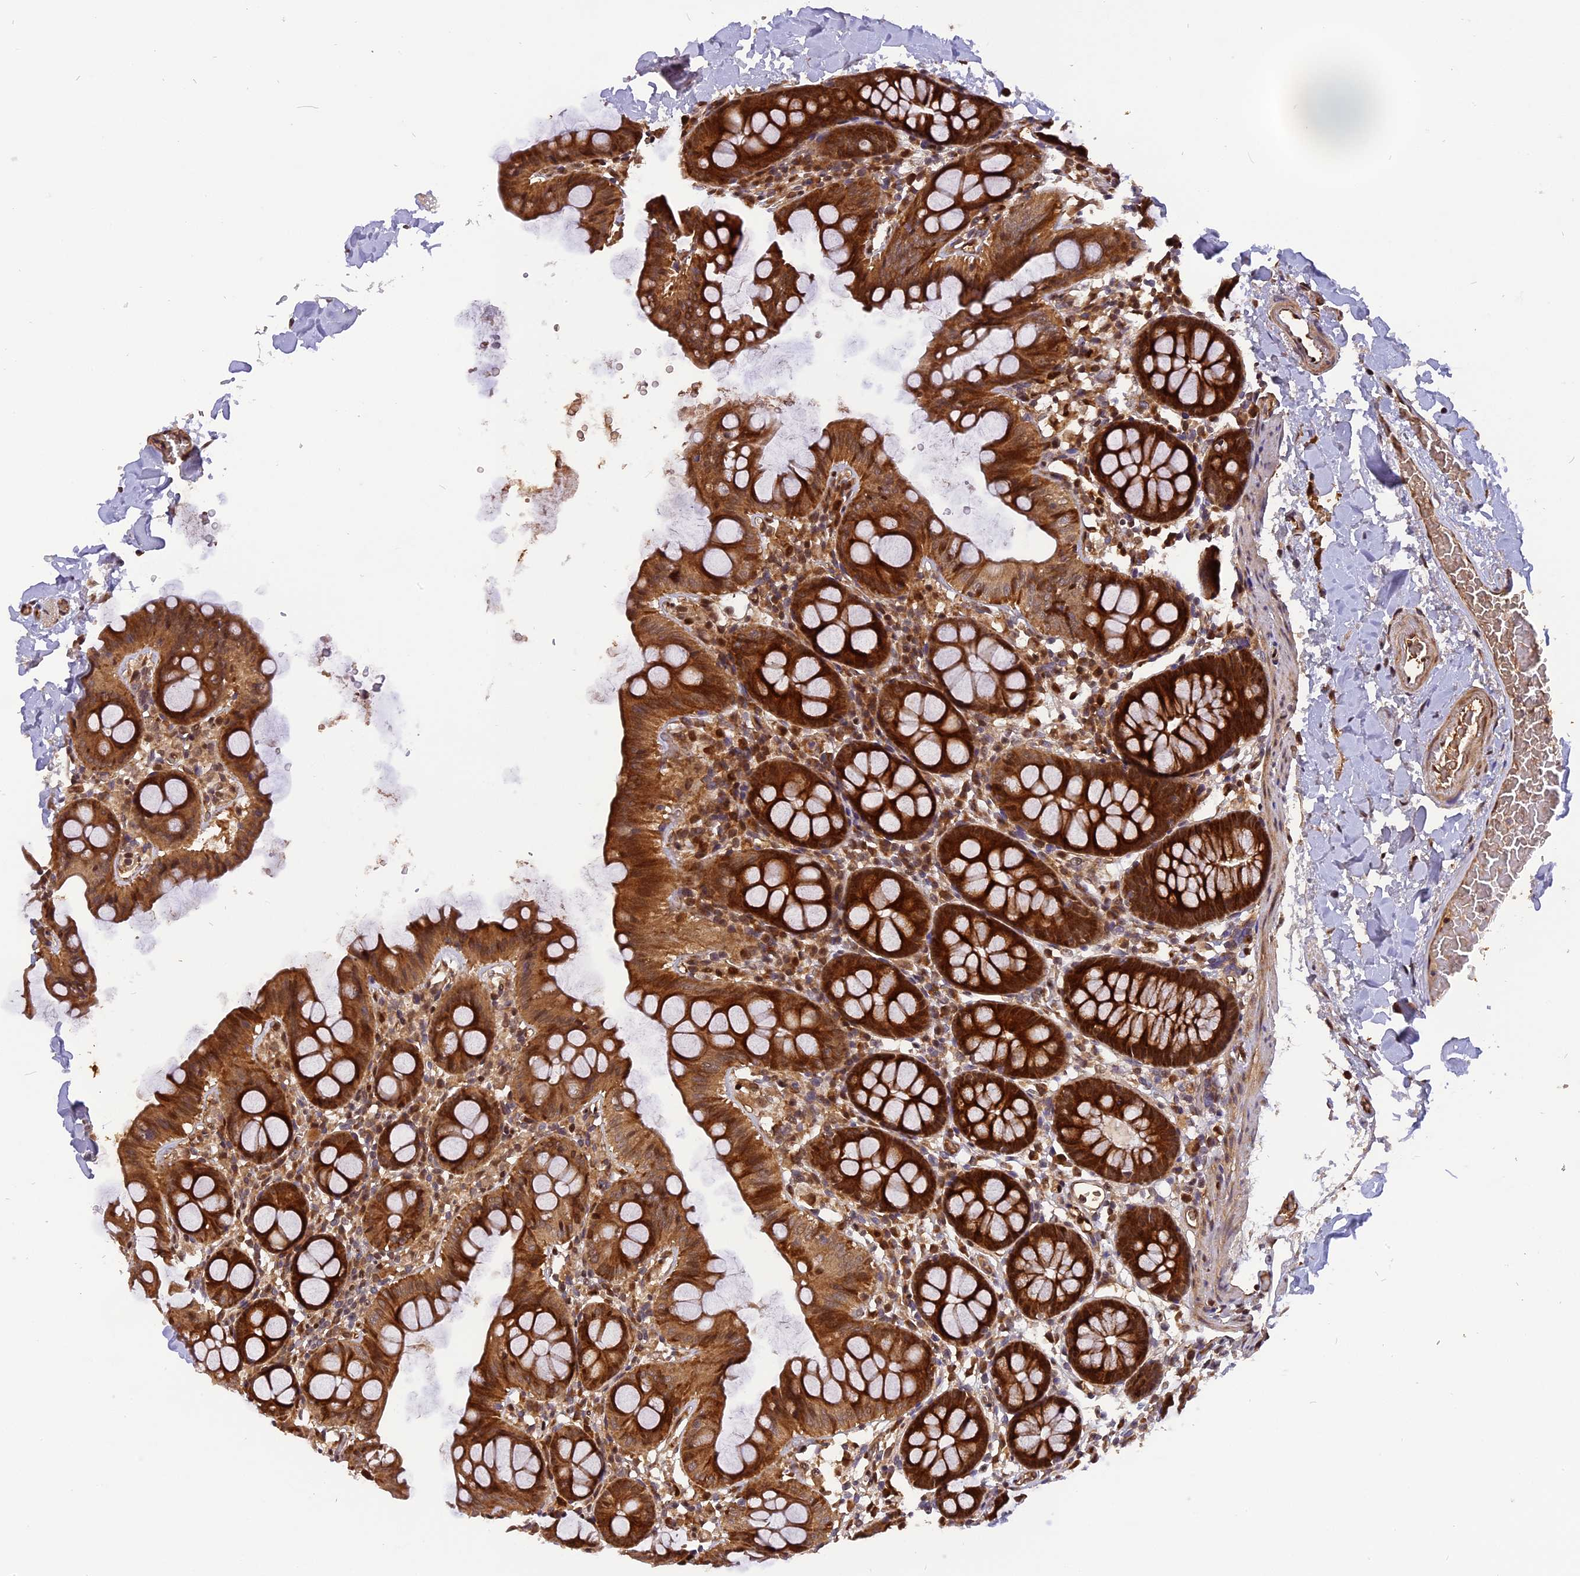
{"staining": {"intensity": "moderate", "quantity": "25%-75%", "location": "cytoplasmic/membranous"}, "tissue": "colon", "cell_type": "Endothelial cells", "image_type": "normal", "snomed": [{"axis": "morphology", "description": "Normal tissue, NOS"}, {"axis": "topography", "description": "Colon"}], "caption": "Protein positivity by immunohistochemistry exhibits moderate cytoplasmic/membranous expression in approximately 25%-75% of endothelial cells in normal colon.", "gene": "MICALL1", "patient": {"sex": "male", "age": 75}}